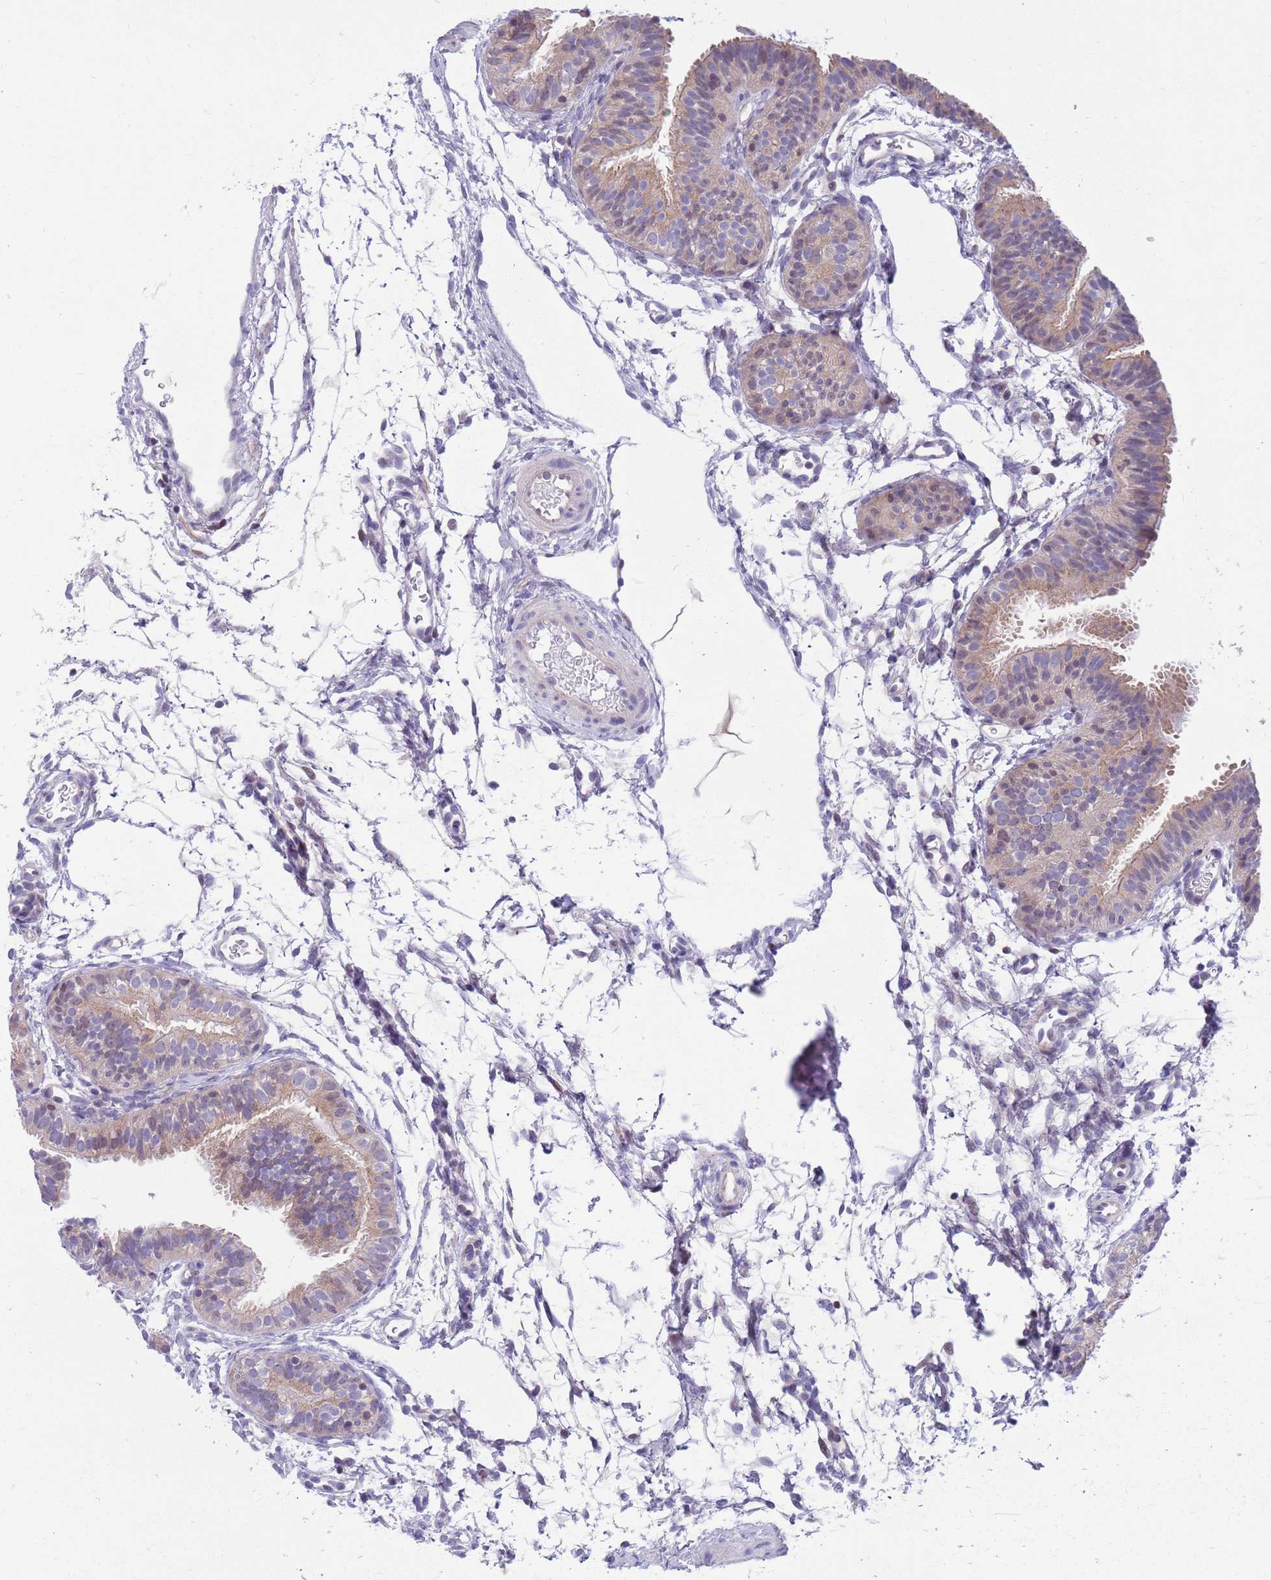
{"staining": {"intensity": "weak", "quantity": "25%-75%", "location": "cytoplasmic/membranous"}, "tissue": "fallopian tube", "cell_type": "Glandular cells", "image_type": "normal", "snomed": [{"axis": "morphology", "description": "Normal tissue, NOS"}, {"axis": "topography", "description": "Fallopian tube"}], "caption": "Benign fallopian tube exhibits weak cytoplasmic/membranous staining in approximately 25%-75% of glandular cells Using DAB (3,3'-diaminobenzidine) (brown) and hematoxylin (blue) stains, captured at high magnification using brightfield microscopy..", "gene": "KLHL29", "patient": {"sex": "female", "age": 35}}